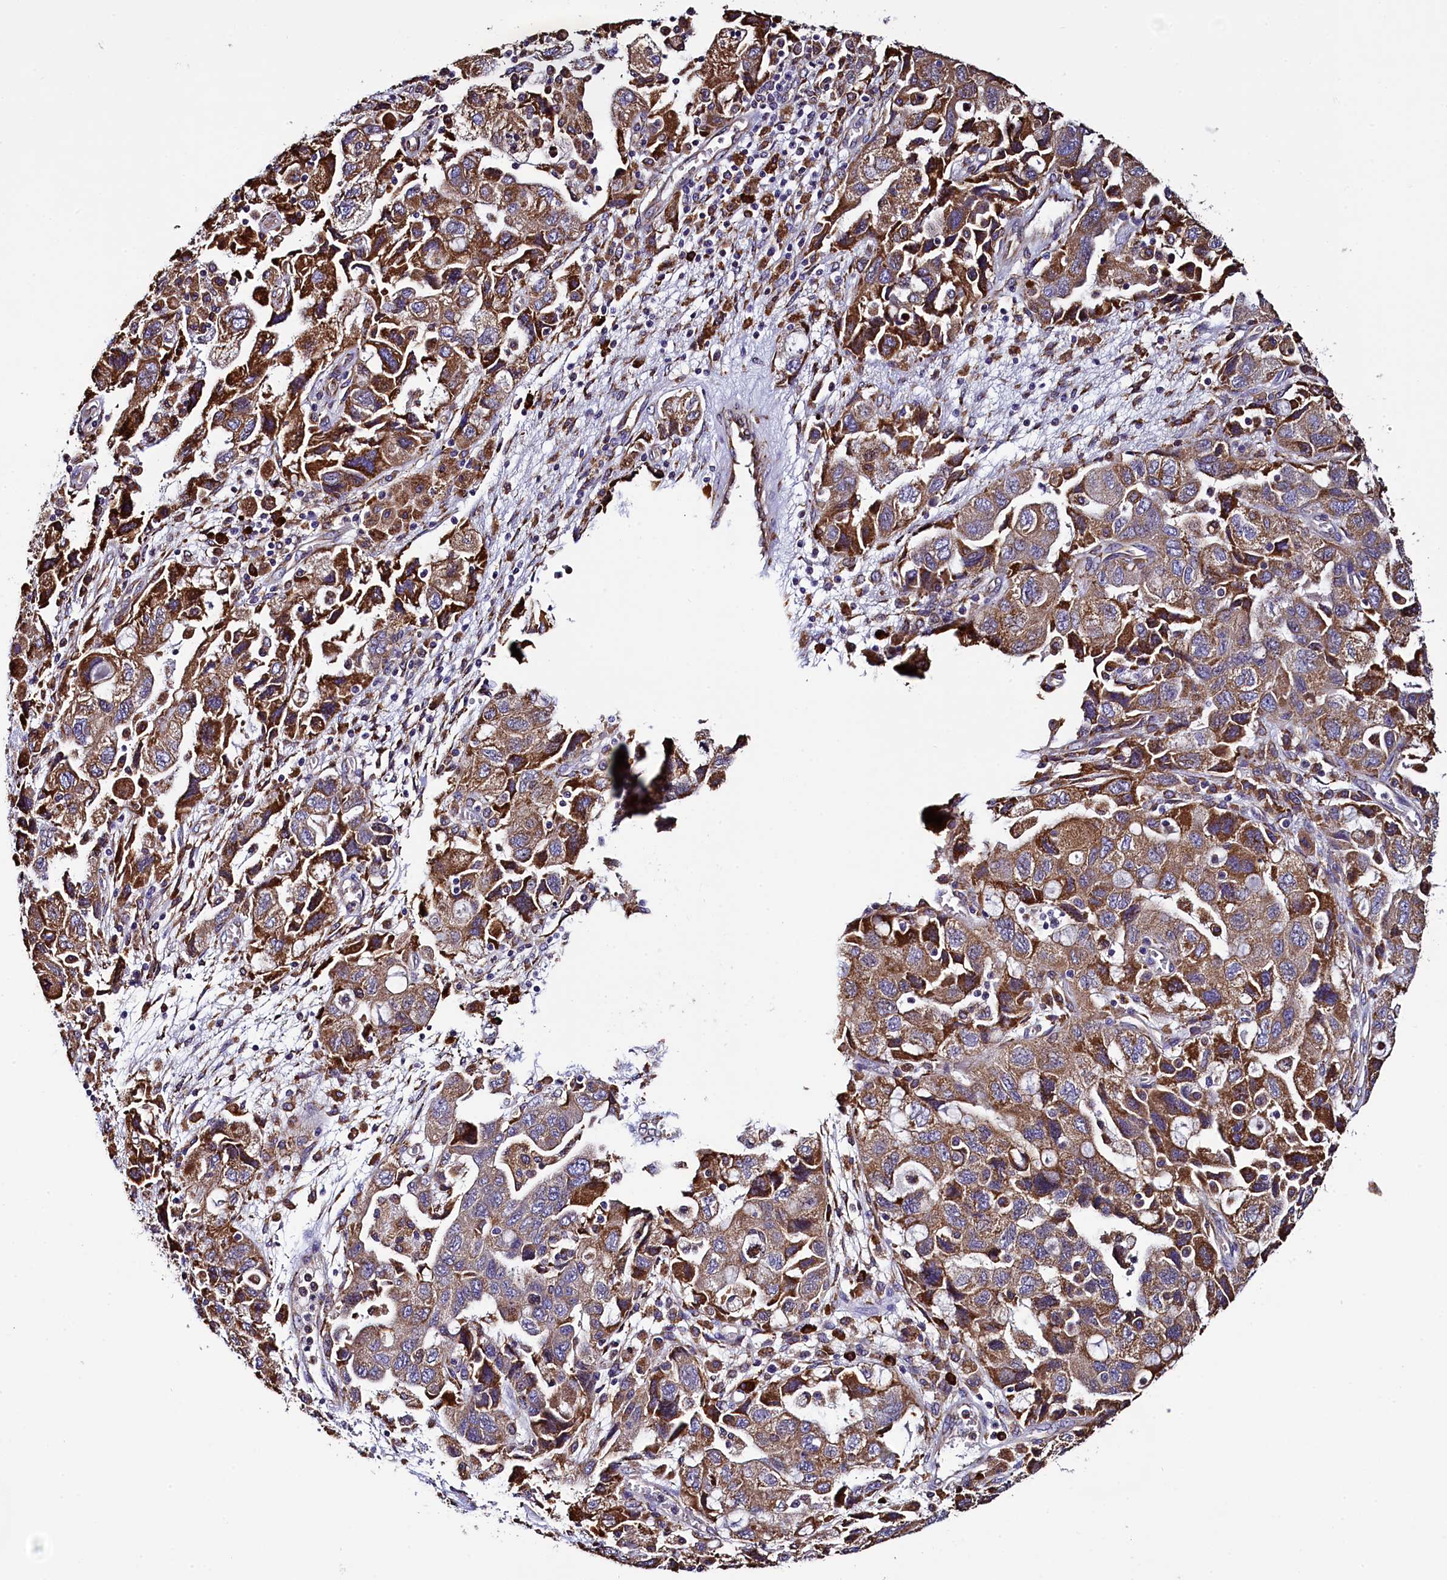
{"staining": {"intensity": "moderate", "quantity": ">75%", "location": "cytoplasmic/membranous"}, "tissue": "ovarian cancer", "cell_type": "Tumor cells", "image_type": "cancer", "snomed": [{"axis": "morphology", "description": "Carcinoma, NOS"}, {"axis": "morphology", "description": "Cystadenocarcinoma, serous, NOS"}, {"axis": "topography", "description": "Ovary"}], "caption": "Immunohistochemical staining of carcinoma (ovarian) displays medium levels of moderate cytoplasmic/membranous protein expression in approximately >75% of tumor cells.", "gene": "CAPS2", "patient": {"sex": "female", "age": 69}}